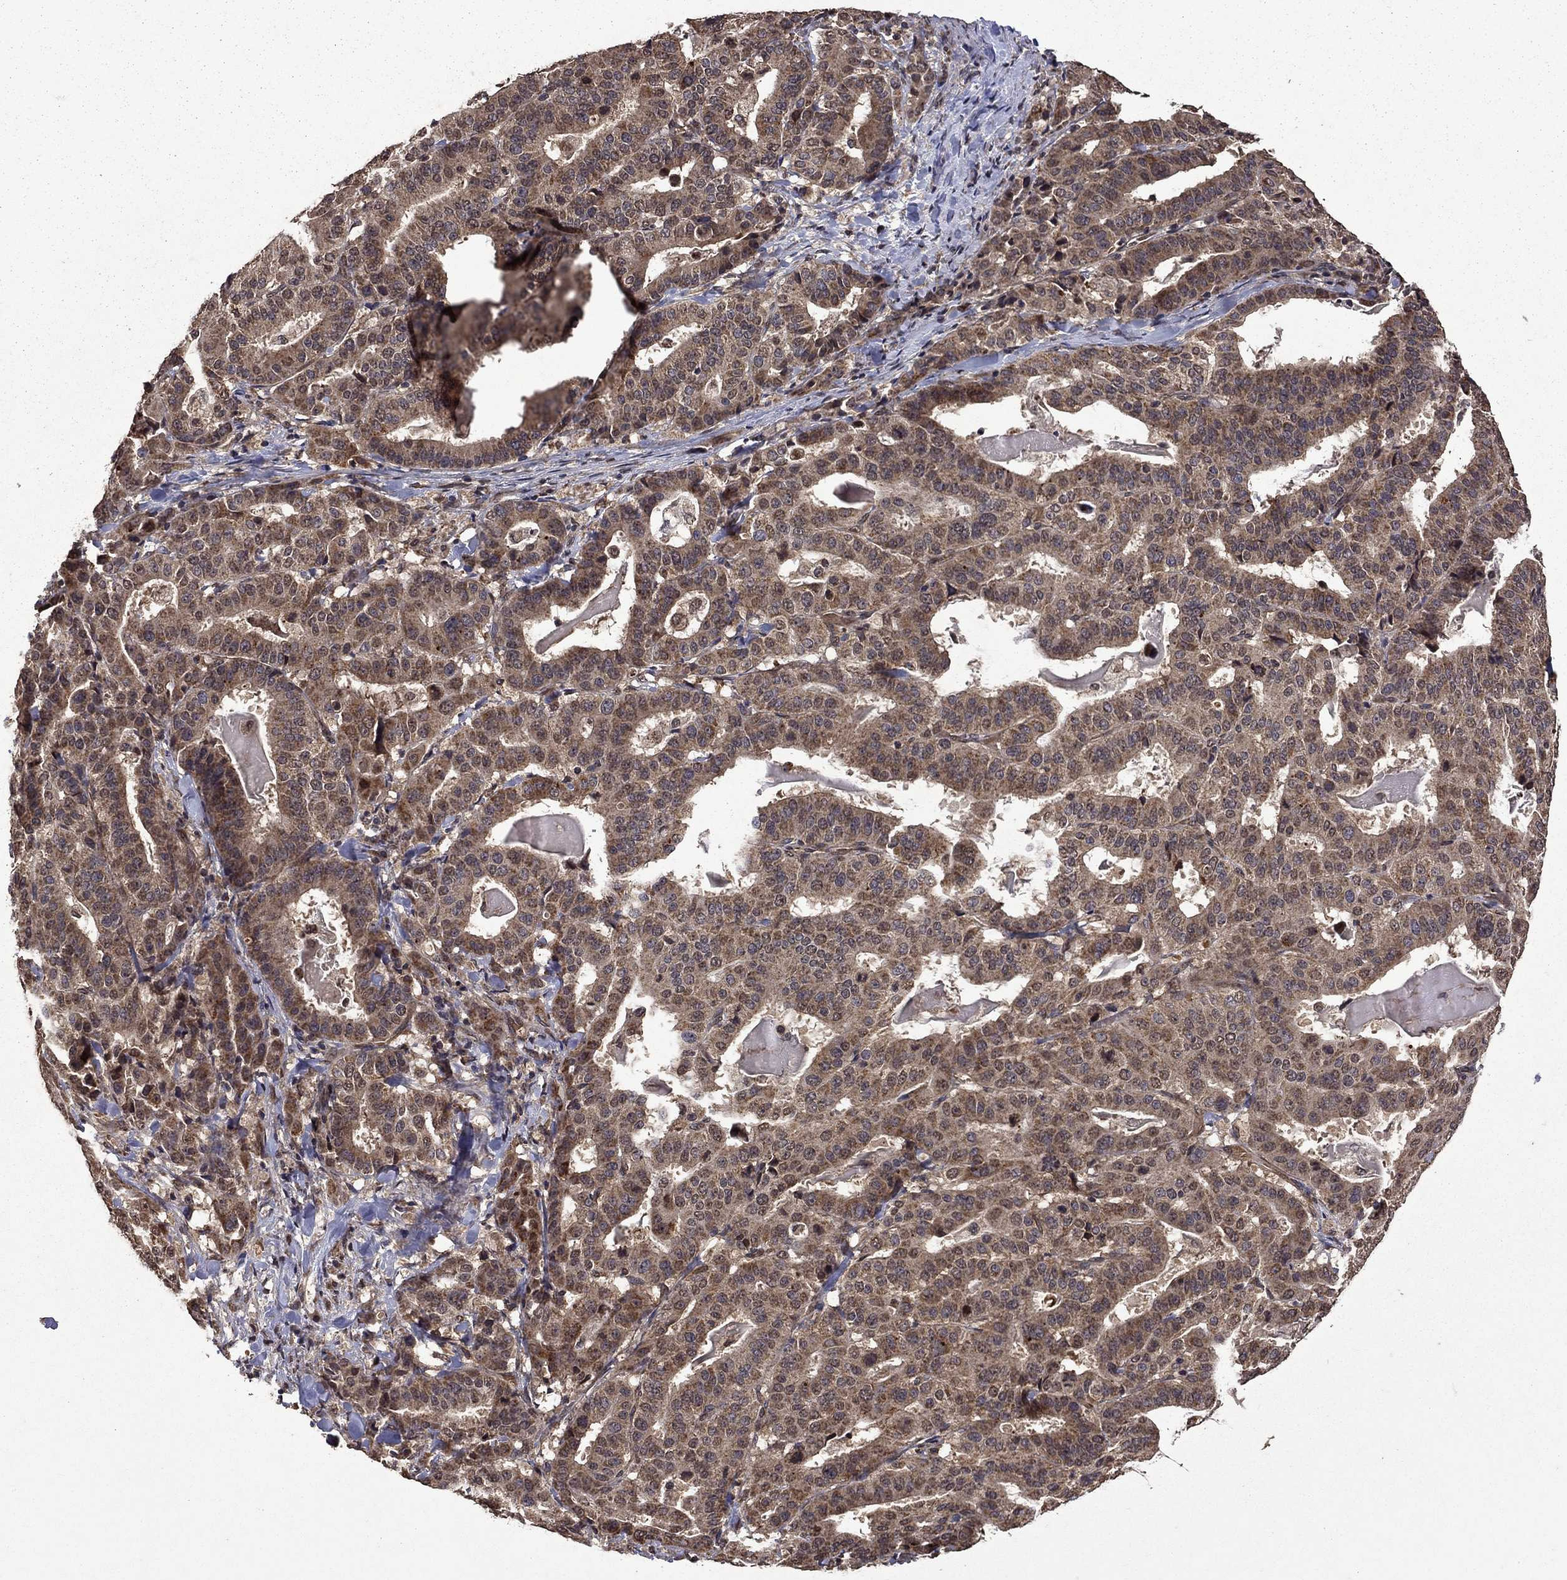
{"staining": {"intensity": "moderate", "quantity": "<25%", "location": "cytoplasmic/membranous"}, "tissue": "stomach cancer", "cell_type": "Tumor cells", "image_type": "cancer", "snomed": [{"axis": "morphology", "description": "Adenocarcinoma, NOS"}, {"axis": "topography", "description": "Stomach"}], "caption": "Stomach adenocarcinoma tissue shows moderate cytoplasmic/membranous positivity in about <25% of tumor cells, visualized by immunohistochemistry.", "gene": "ITM2B", "patient": {"sex": "male", "age": 48}}